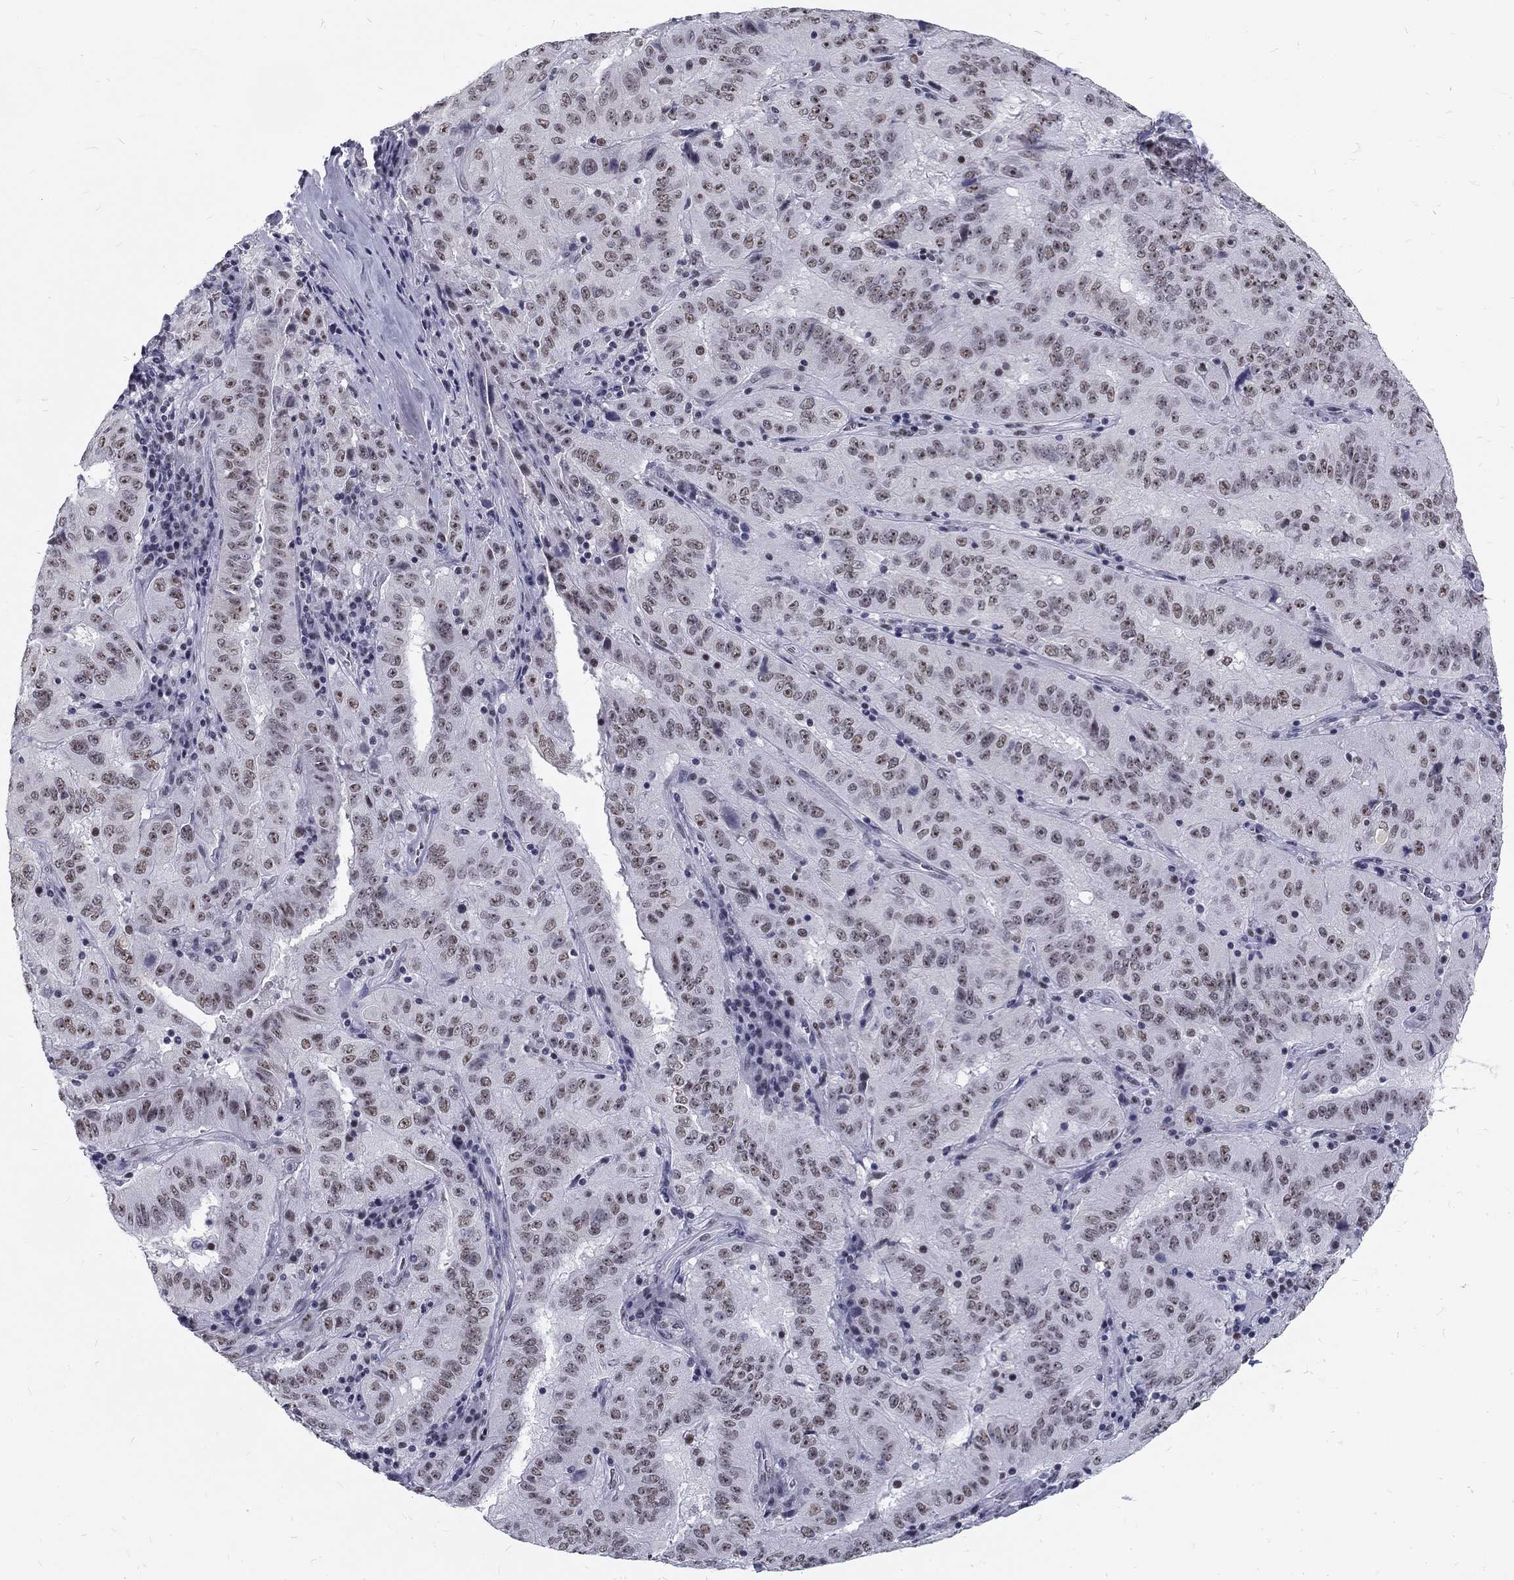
{"staining": {"intensity": "weak", "quantity": "25%-75%", "location": "nuclear"}, "tissue": "pancreatic cancer", "cell_type": "Tumor cells", "image_type": "cancer", "snomed": [{"axis": "morphology", "description": "Adenocarcinoma, NOS"}, {"axis": "topography", "description": "Pancreas"}], "caption": "The histopathology image exhibits a brown stain indicating the presence of a protein in the nuclear of tumor cells in pancreatic adenocarcinoma.", "gene": "SNORC", "patient": {"sex": "male", "age": 63}}